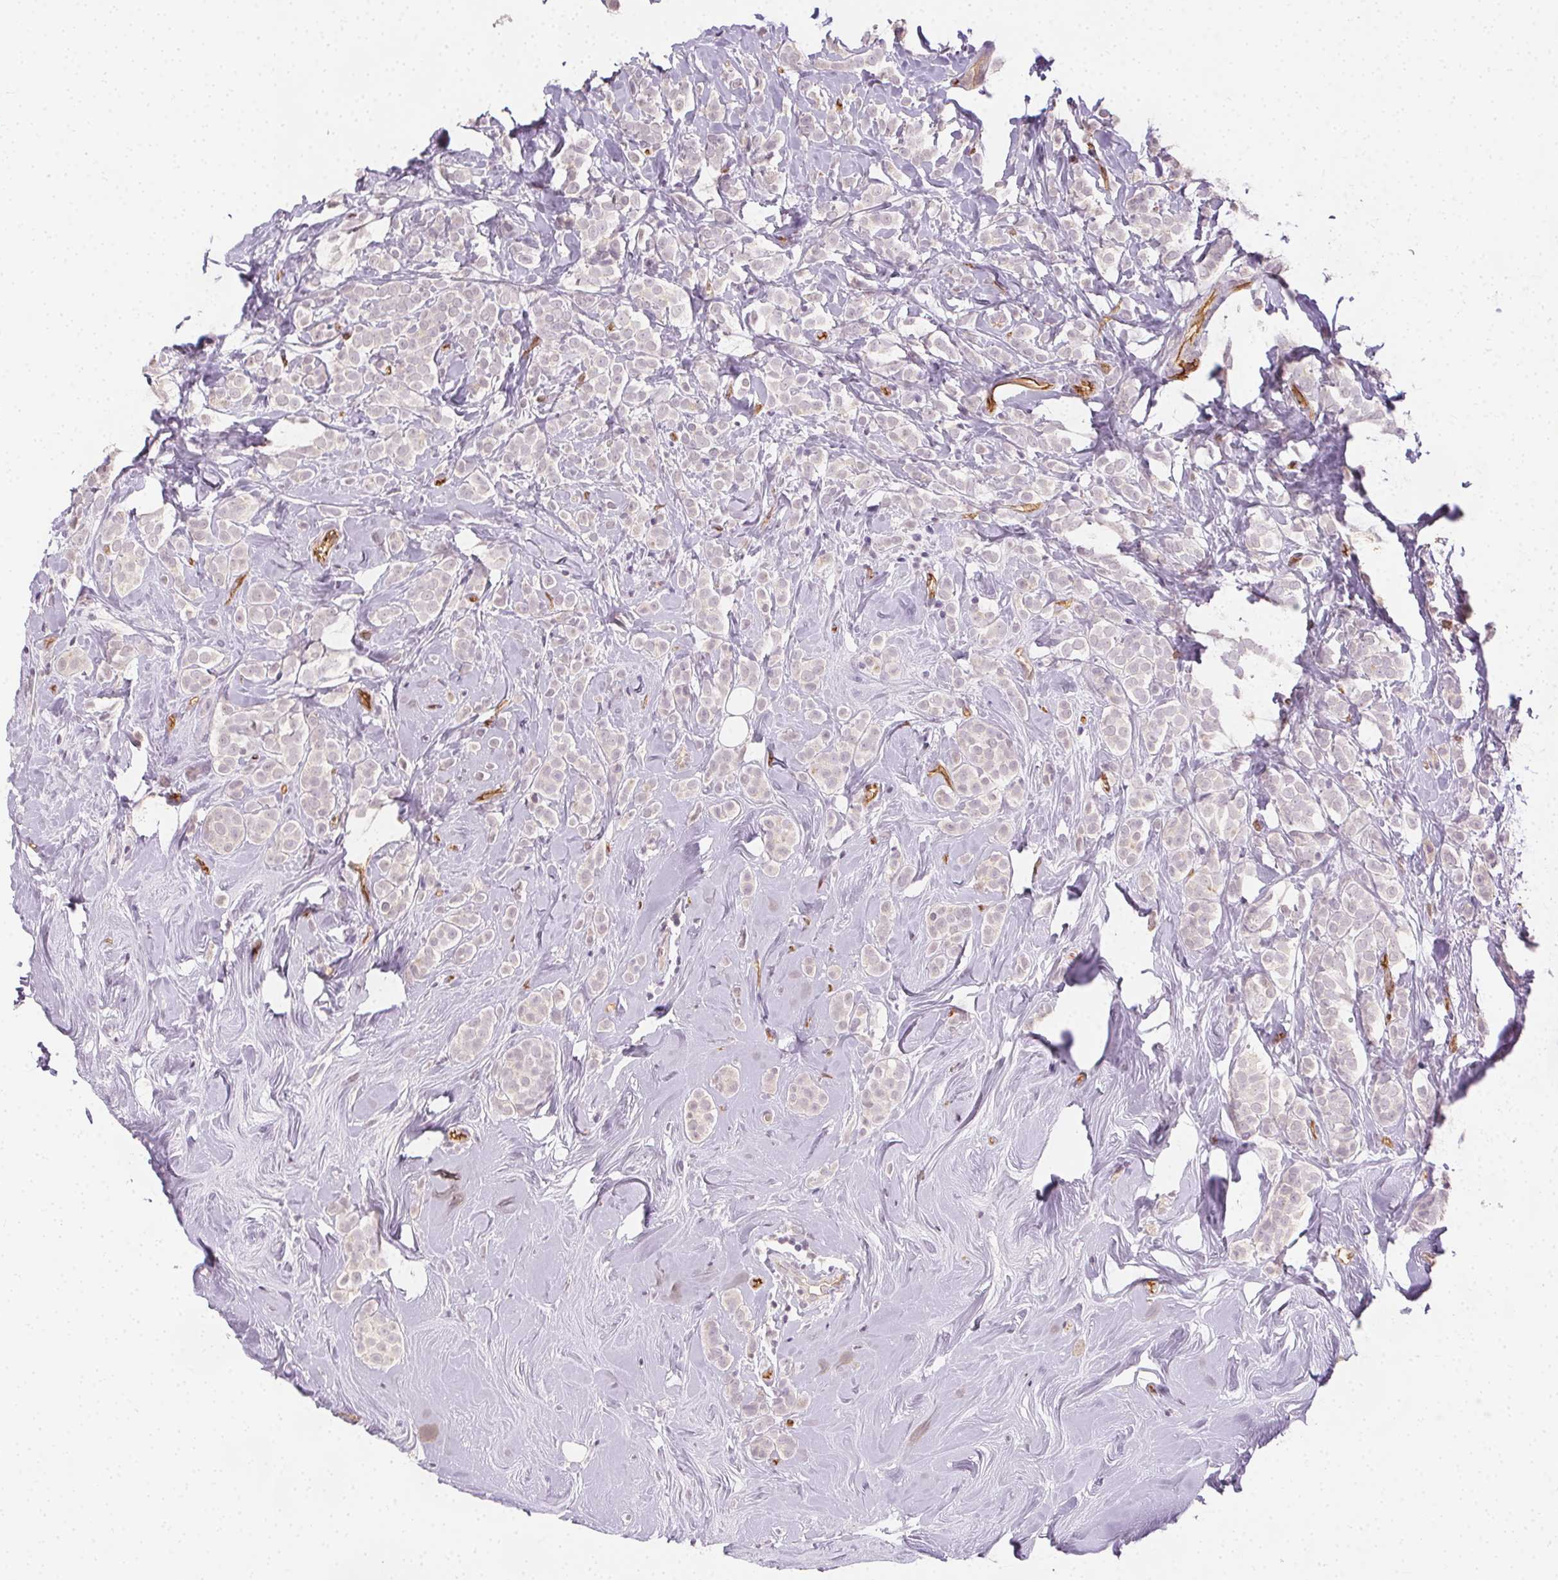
{"staining": {"intensity": "negative", "quantity": "none", "location": "none"}, "tissue": "breast cancer", "cell_type": "Tumor cells", "image_type": "cancer", "snomed": [{"axis": "morphology", "description": "Lobular carcinoma"}, {"axis": "topography", "description": "Breast"}], "caption": "Breast lobular carcinoma was stained to show a protein in brown. There is no significant expression in tumor cells. (IHC, brightfield microscopy, high magnification).", "gene": "PODXL", "patient": {"sex": "female", "age": 49}}